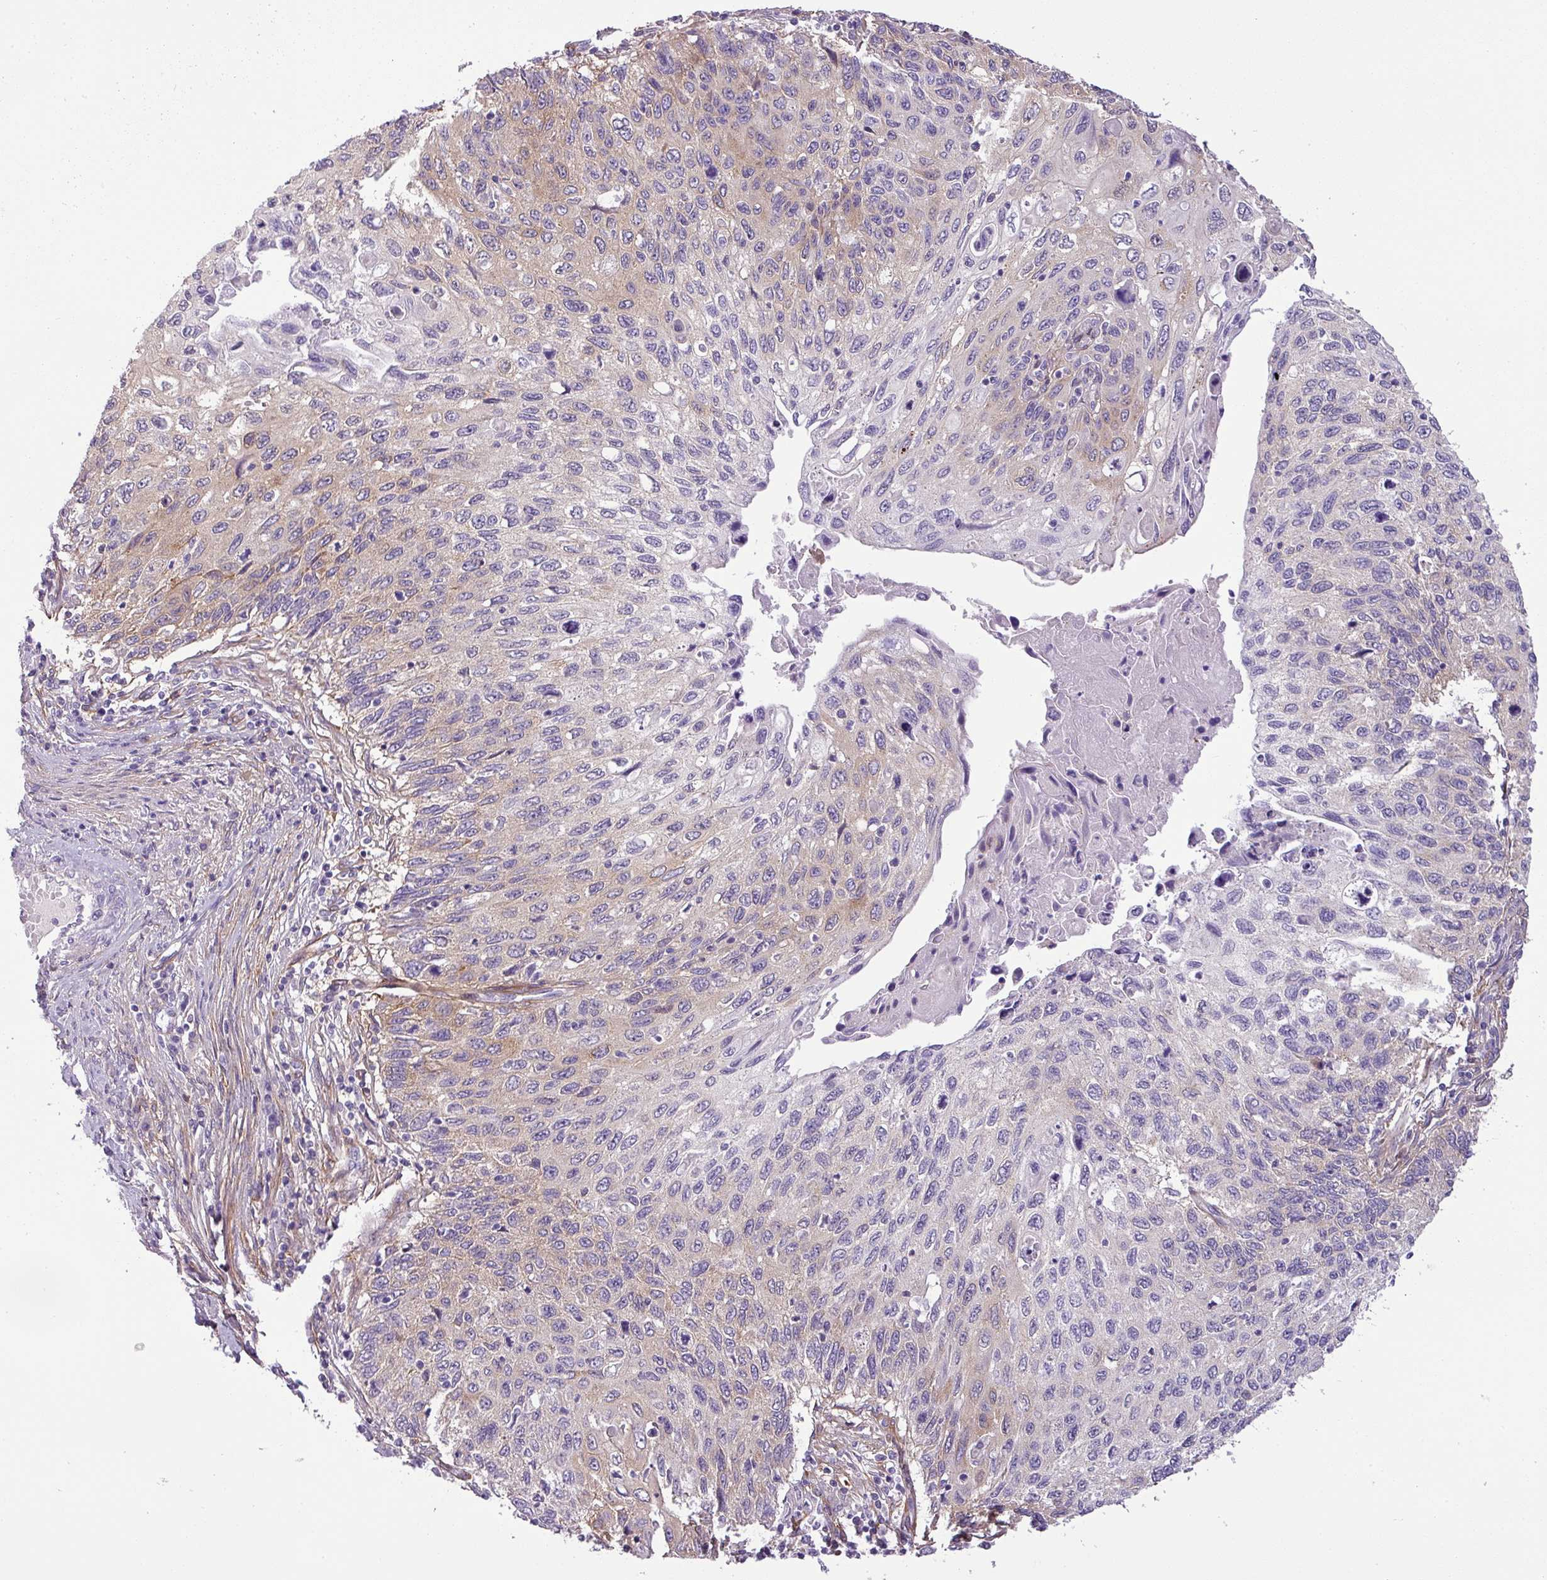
{"staining": {"intensity": "weak", "quantity": "25%-75%", "location": "cytoplasmic/membranous"}, "tissue": "cervical cancer", "cell_type": "Tumor cells", "image_type": "cancer", "snomed": [{"axis": "morphology", "description": "Squamous cell carcinoma, NOS"}, {"axis": "topography", "description": "Cervix"}], "caption": "Tumor cells demonstrate weak cytoplasmic/membranous staining in approximately 25%-75% of cells in cervical cancer (squamous cell carcinoma). (DAB IHC, brown staining for protein, blue staining for nuclei).", "gene": "PARD6G", "patient": {"sex": "female", "age": 70}}